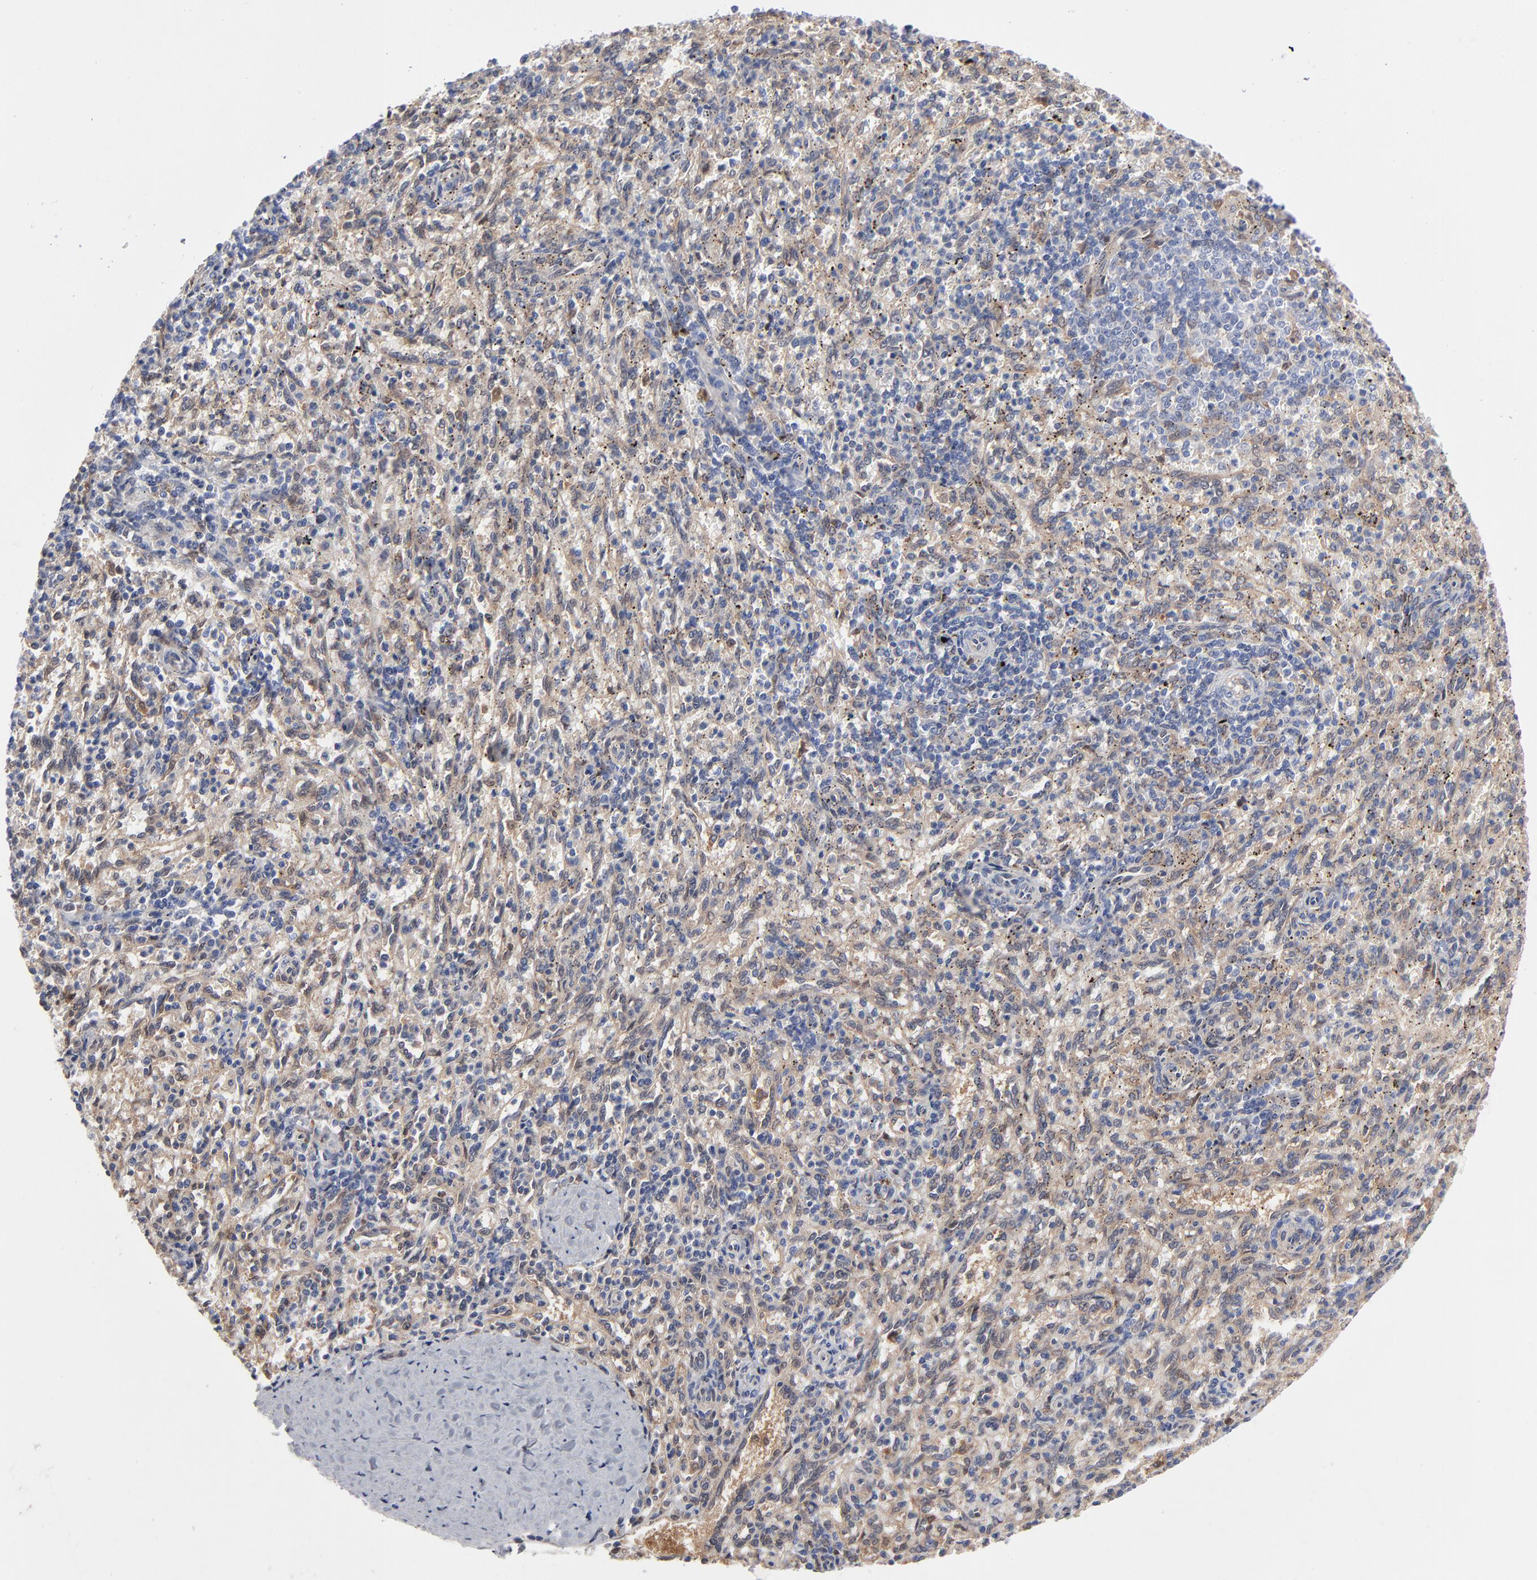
{"staining": {"intensity": "weak", "quantity": ">75%", "location": "cytoplasmic/membranous"}, "tissue": "spleen", "cell_type": "Cells in red pulp", "image_type": "normal", "snomed": [{"axis": "morphology", "description": "Normal tissue, NOS"}, {"axis": "topography", "description": "Spleen"}], "caption": "IHC histopathology image of benign spleen stained for a protein (brown), which exhibits low levels of weak cytoplasmic/membranous positivity in about >75% of cells in red pulp.", "gene": "ARRB1", "patient": {"sex": "female", "age": 10}}